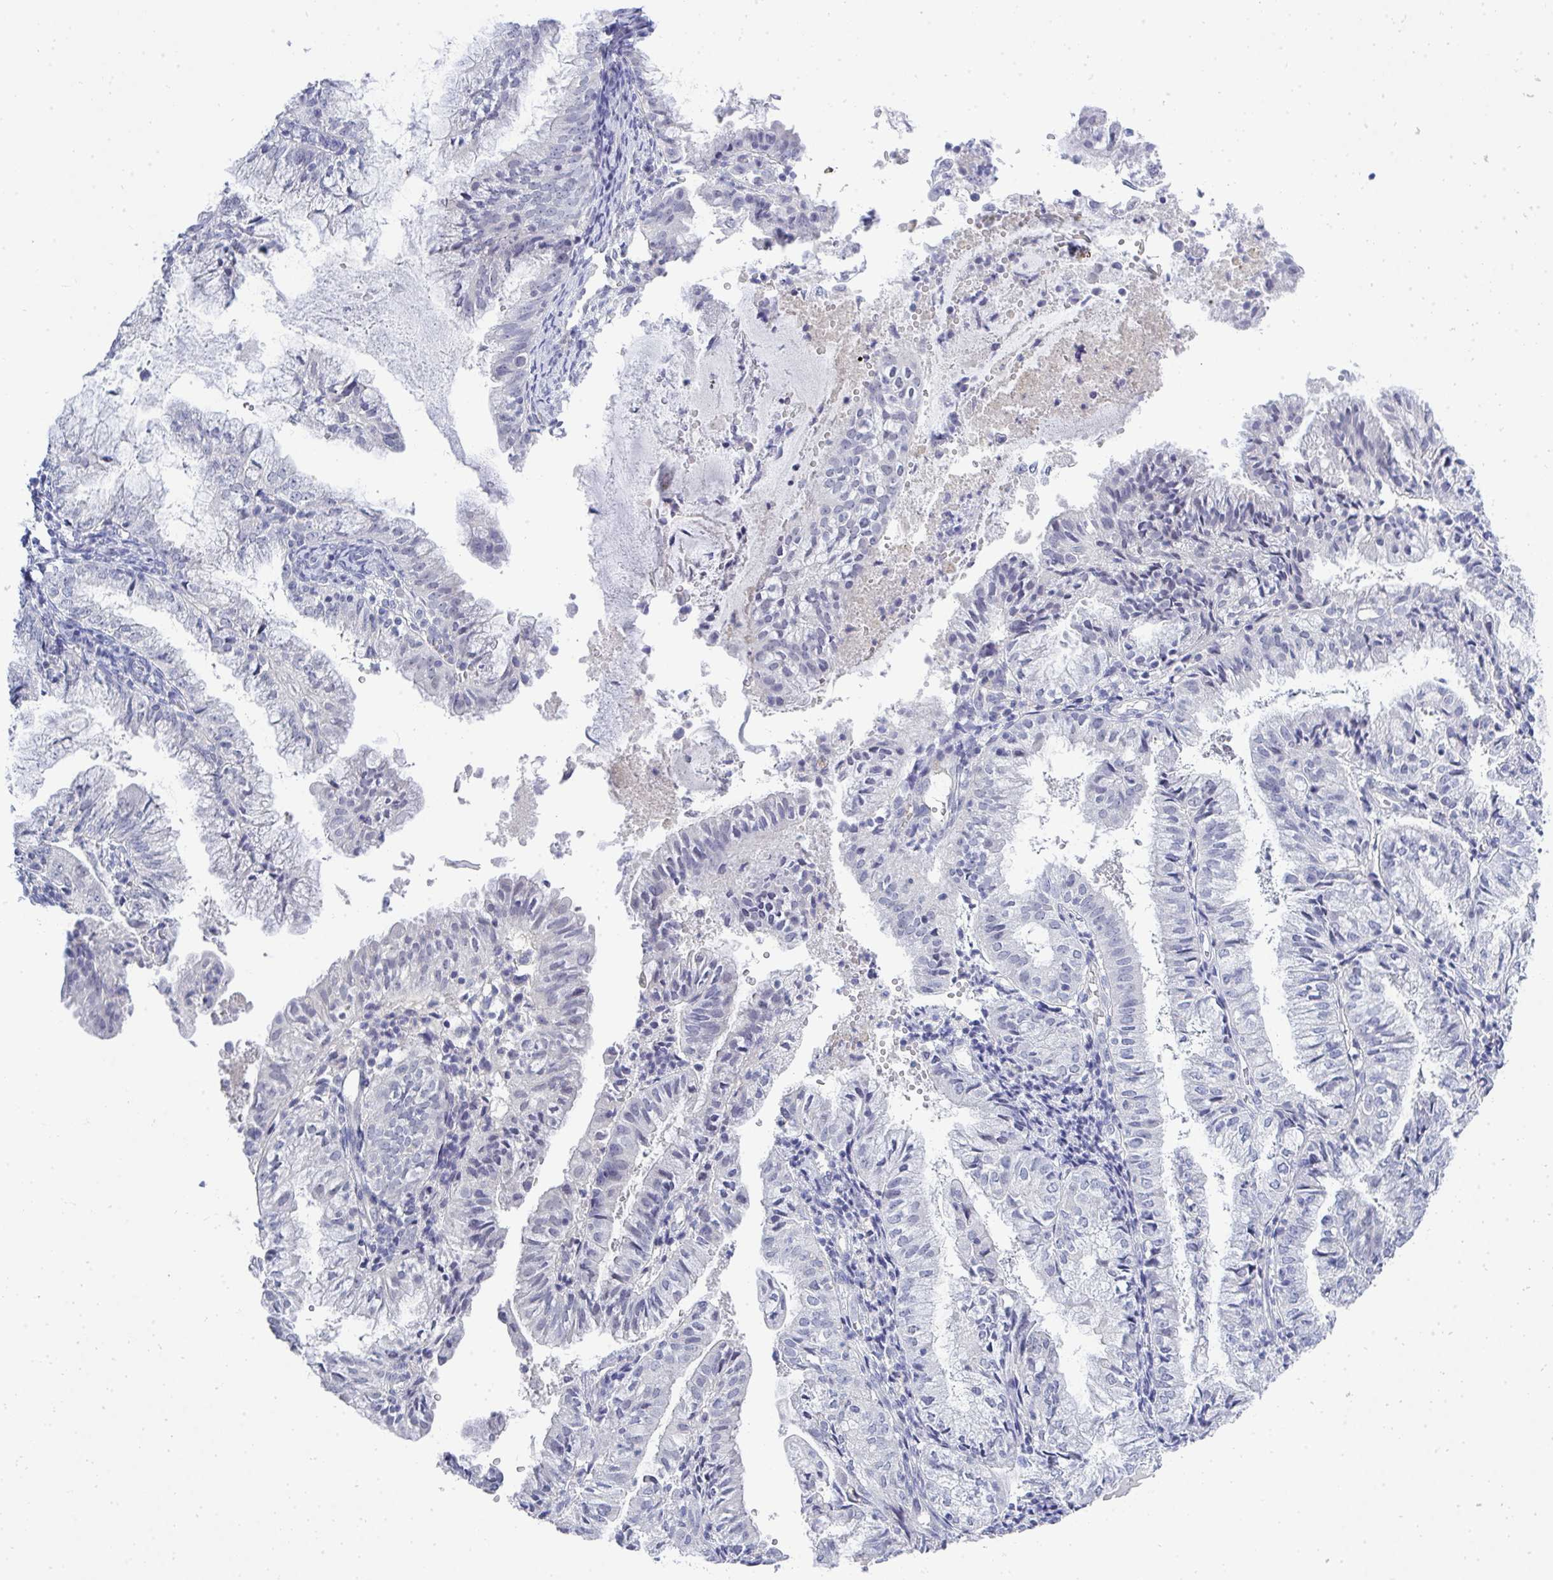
{"staining": {"intensity": "negative", "quantity": "none", "location": "none"}, "tissue": "endometrial cancer", "cell_type": "Tumor cells", "image_type": "cancer", "snomed": [{"axis": "morphology", "description": "Adenocarcinoma, NOS"}, {"axis": "topography", "description": "Endometrium"}], "caption": "IHC of human endometrial adenocarcinoma shows no staining in tumor cells.", "gene": "TMEM82", "patient": {"sex": "female", "age": 55}}